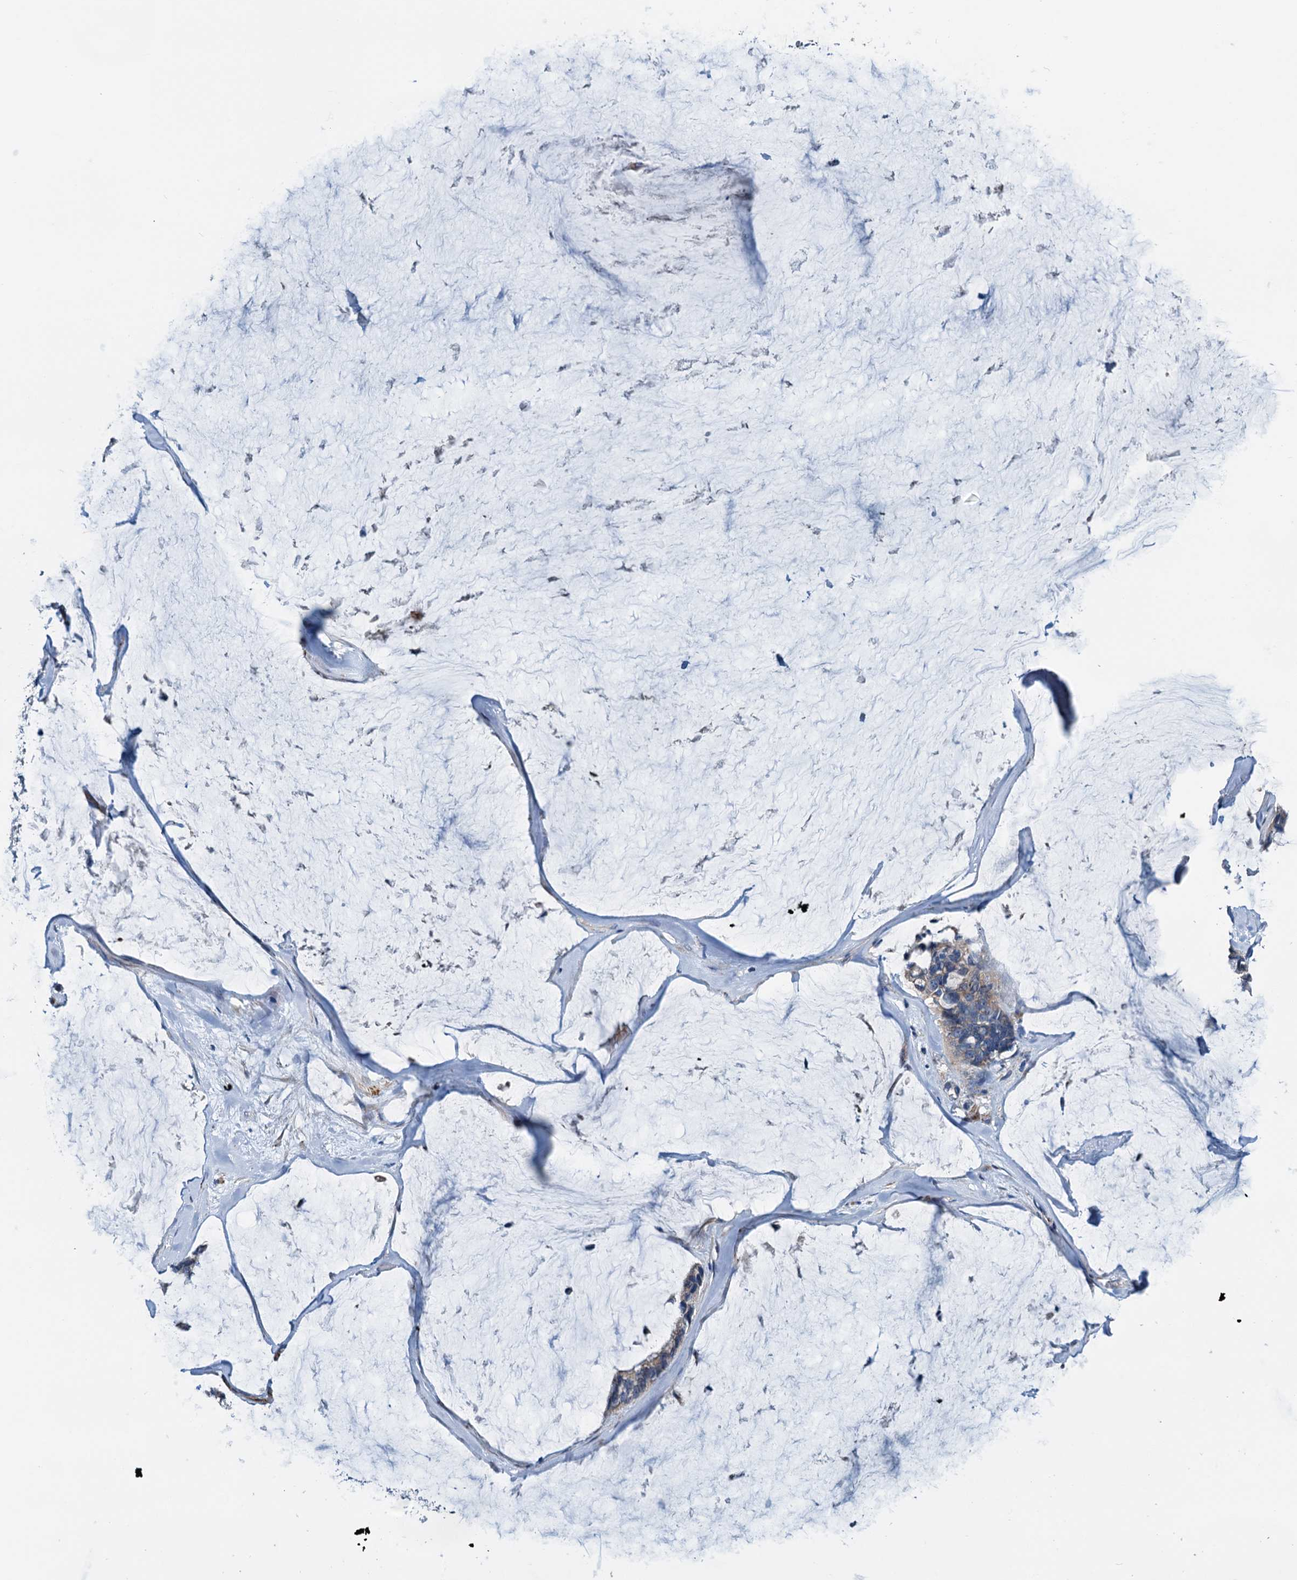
{"staining": {"intensity": "weak", "quantity": "25%-75%", "location": "cytoplasmic/membranous"}, "tissue": "ovarian cancer", "cell_type": "Tumor cells", "image_type": "cancer", "snomed": [{"axis": "morphology", "description": "Cystadenocarcinoma, mucinous, NOS"}, {"axis": "topography", "description": "Ovary"}], "caption": "IHC photomicrograph of human ovarian cancer (mucinous cystadenocarcinoma) stained for a protein (brown), which demonstrates low levels of weak cytoplasmic/membranous expression in about 25%-75% of tumor cells.", "gene": "ELAC1", "patient": {"sex": "female", "age": 39}}